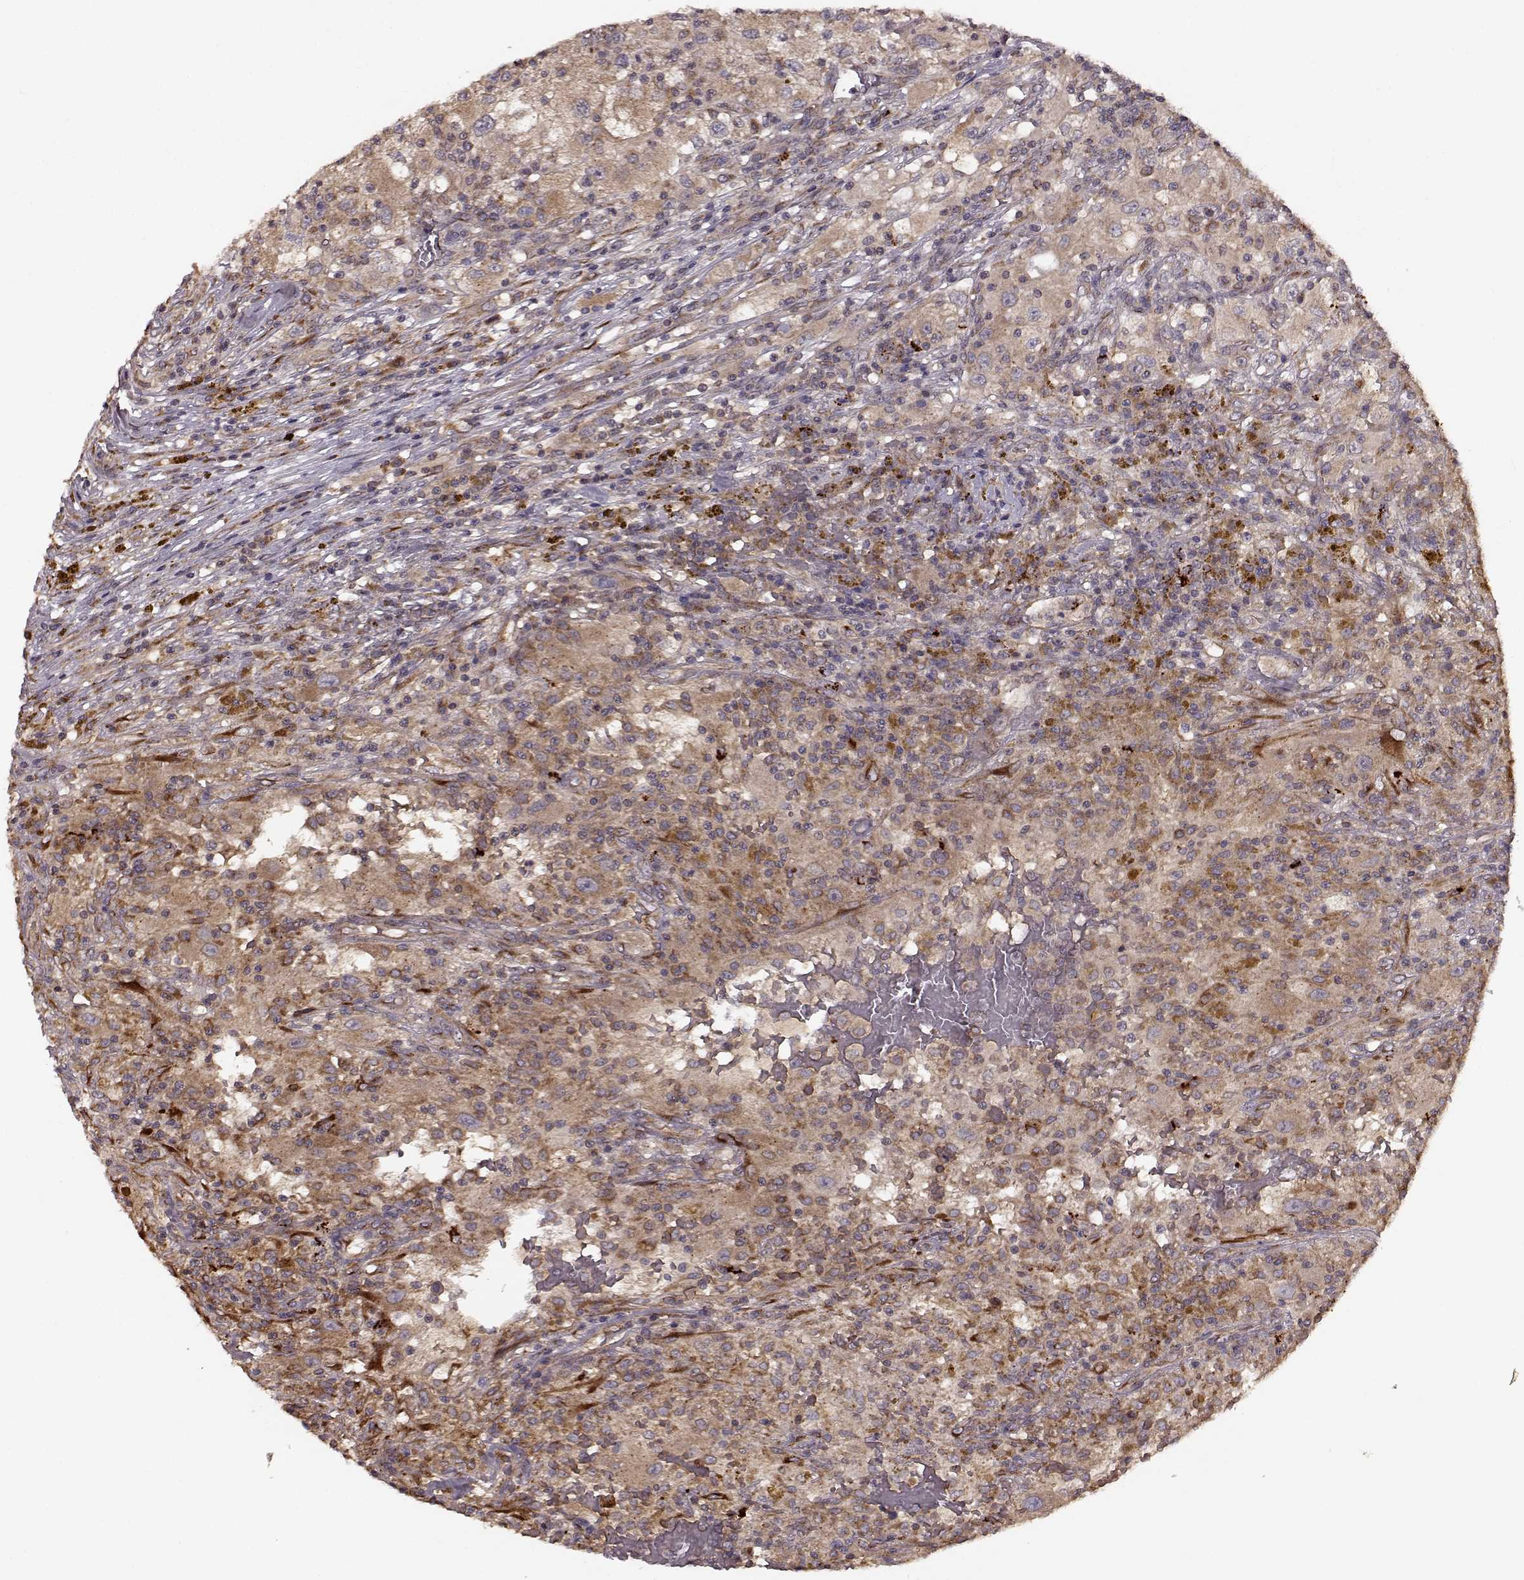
{"staining": {"intensity": "weak", "quantity": ">75%", "location": "cytoplasmic/membranous"}, "tissue": "renal cancer", "cell_type": "Tumor cells", "image_type": "cancer", "snomed": [{"axis": "morphology", "description": "Adenocarcinoma, NOS"}, {"axis": "topography", "description": "Kidney"}], "caption": "Protein expression analysis of human renal cancer reveals weak cytoplasmic/membranous positivity in approximately >75% of tumor cells.", "gene": "YIPF5", "patient": {"sex": "female", "age": 67}}